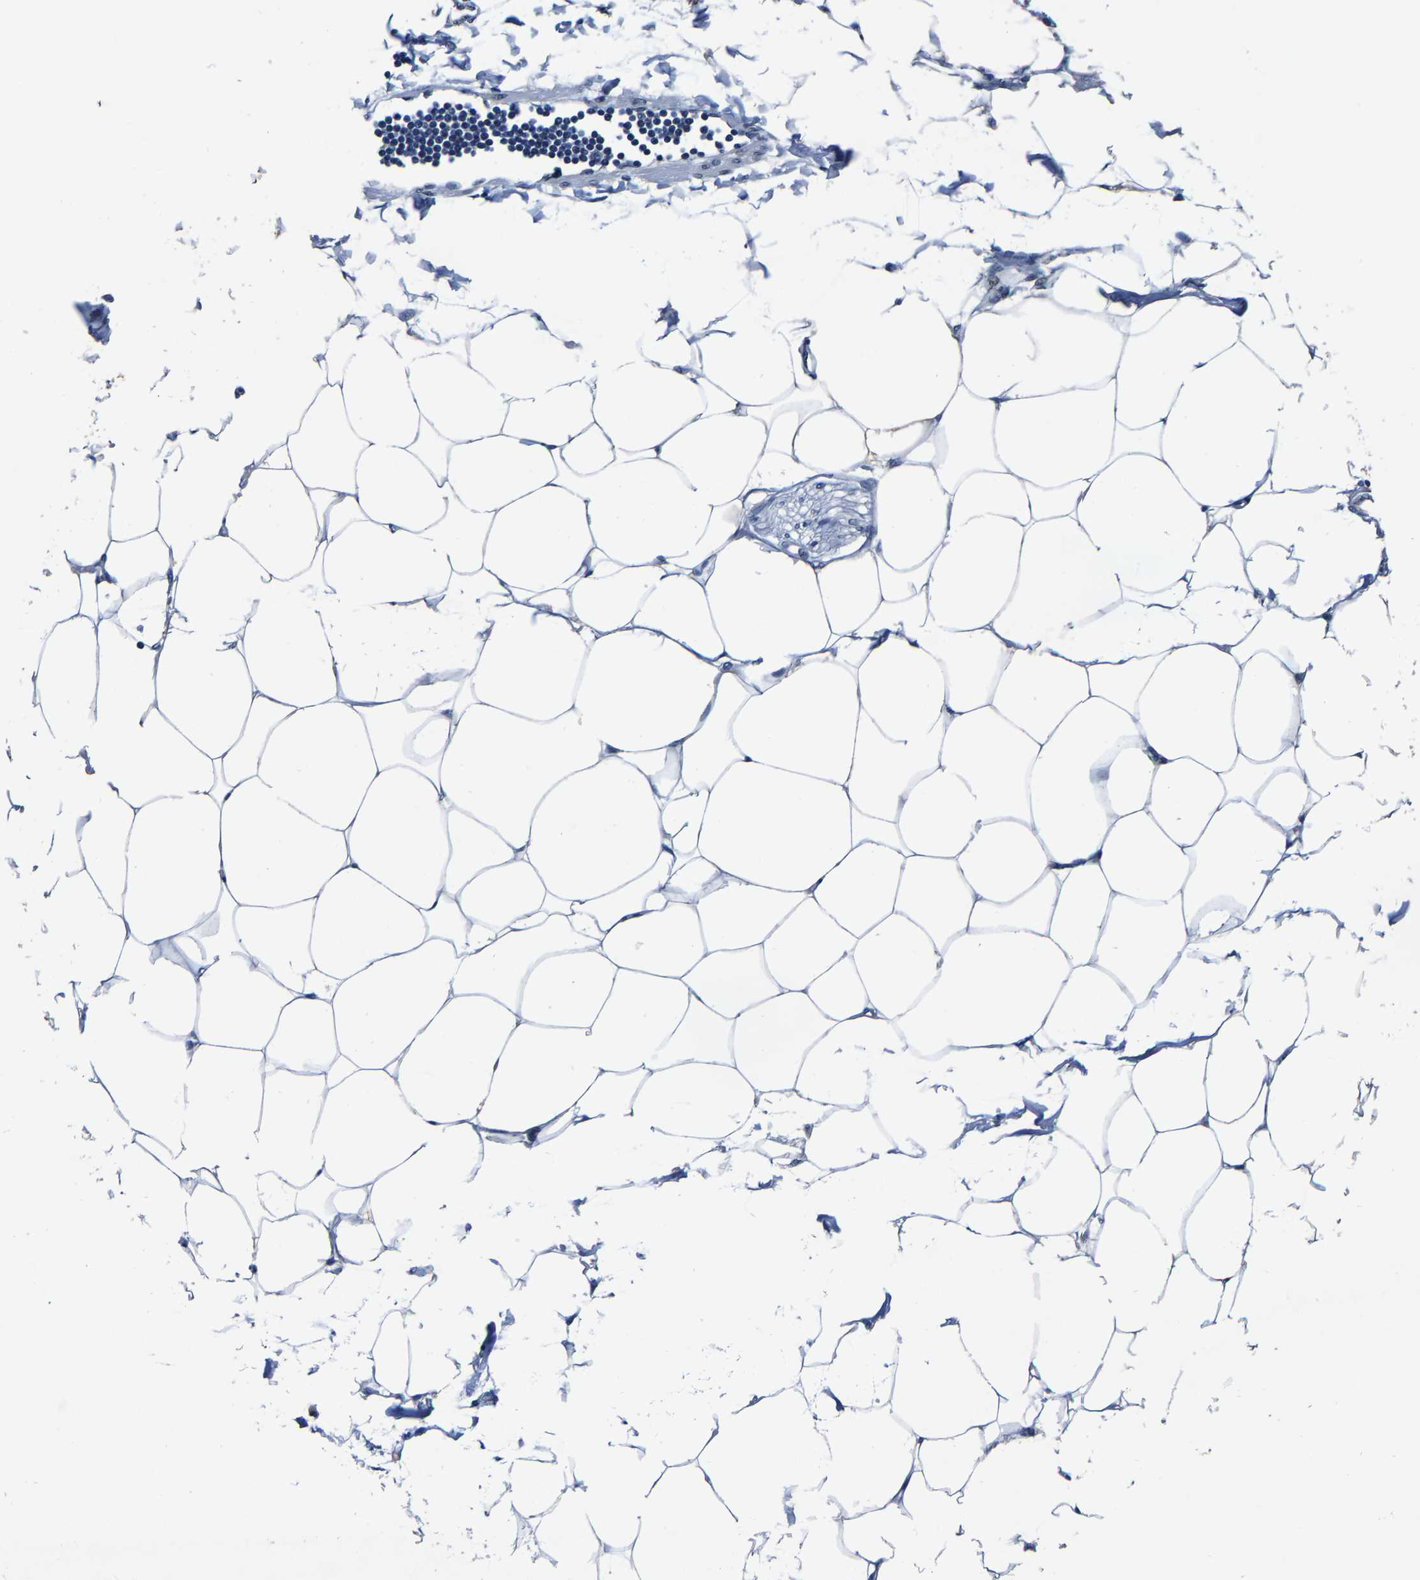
{"staining": {"intensity": "negative", "quantity": "none", "location": "none"}, "tissue": "adipose tissue", "cell_type": "Adipocytes", "image_type": "normal", "snomed": [{"axis": "morphology", "description": "Normal tissue, NOS"}, {"axis": "morphology", "description": "Adenocarcinoma, NOS"}, {"axis": "topography", "description": "Colon"}, {"axis": "topography", "description": "Peripheral nerve tissue"}], "caption": "A histopathology image of human adipose tissue is negative for staining in adipocytes. (DAB immunohistochemistry with hematoxylin counter stain).", "gene": "UBN2", "patient": {"sex": "male", "age": 14}}